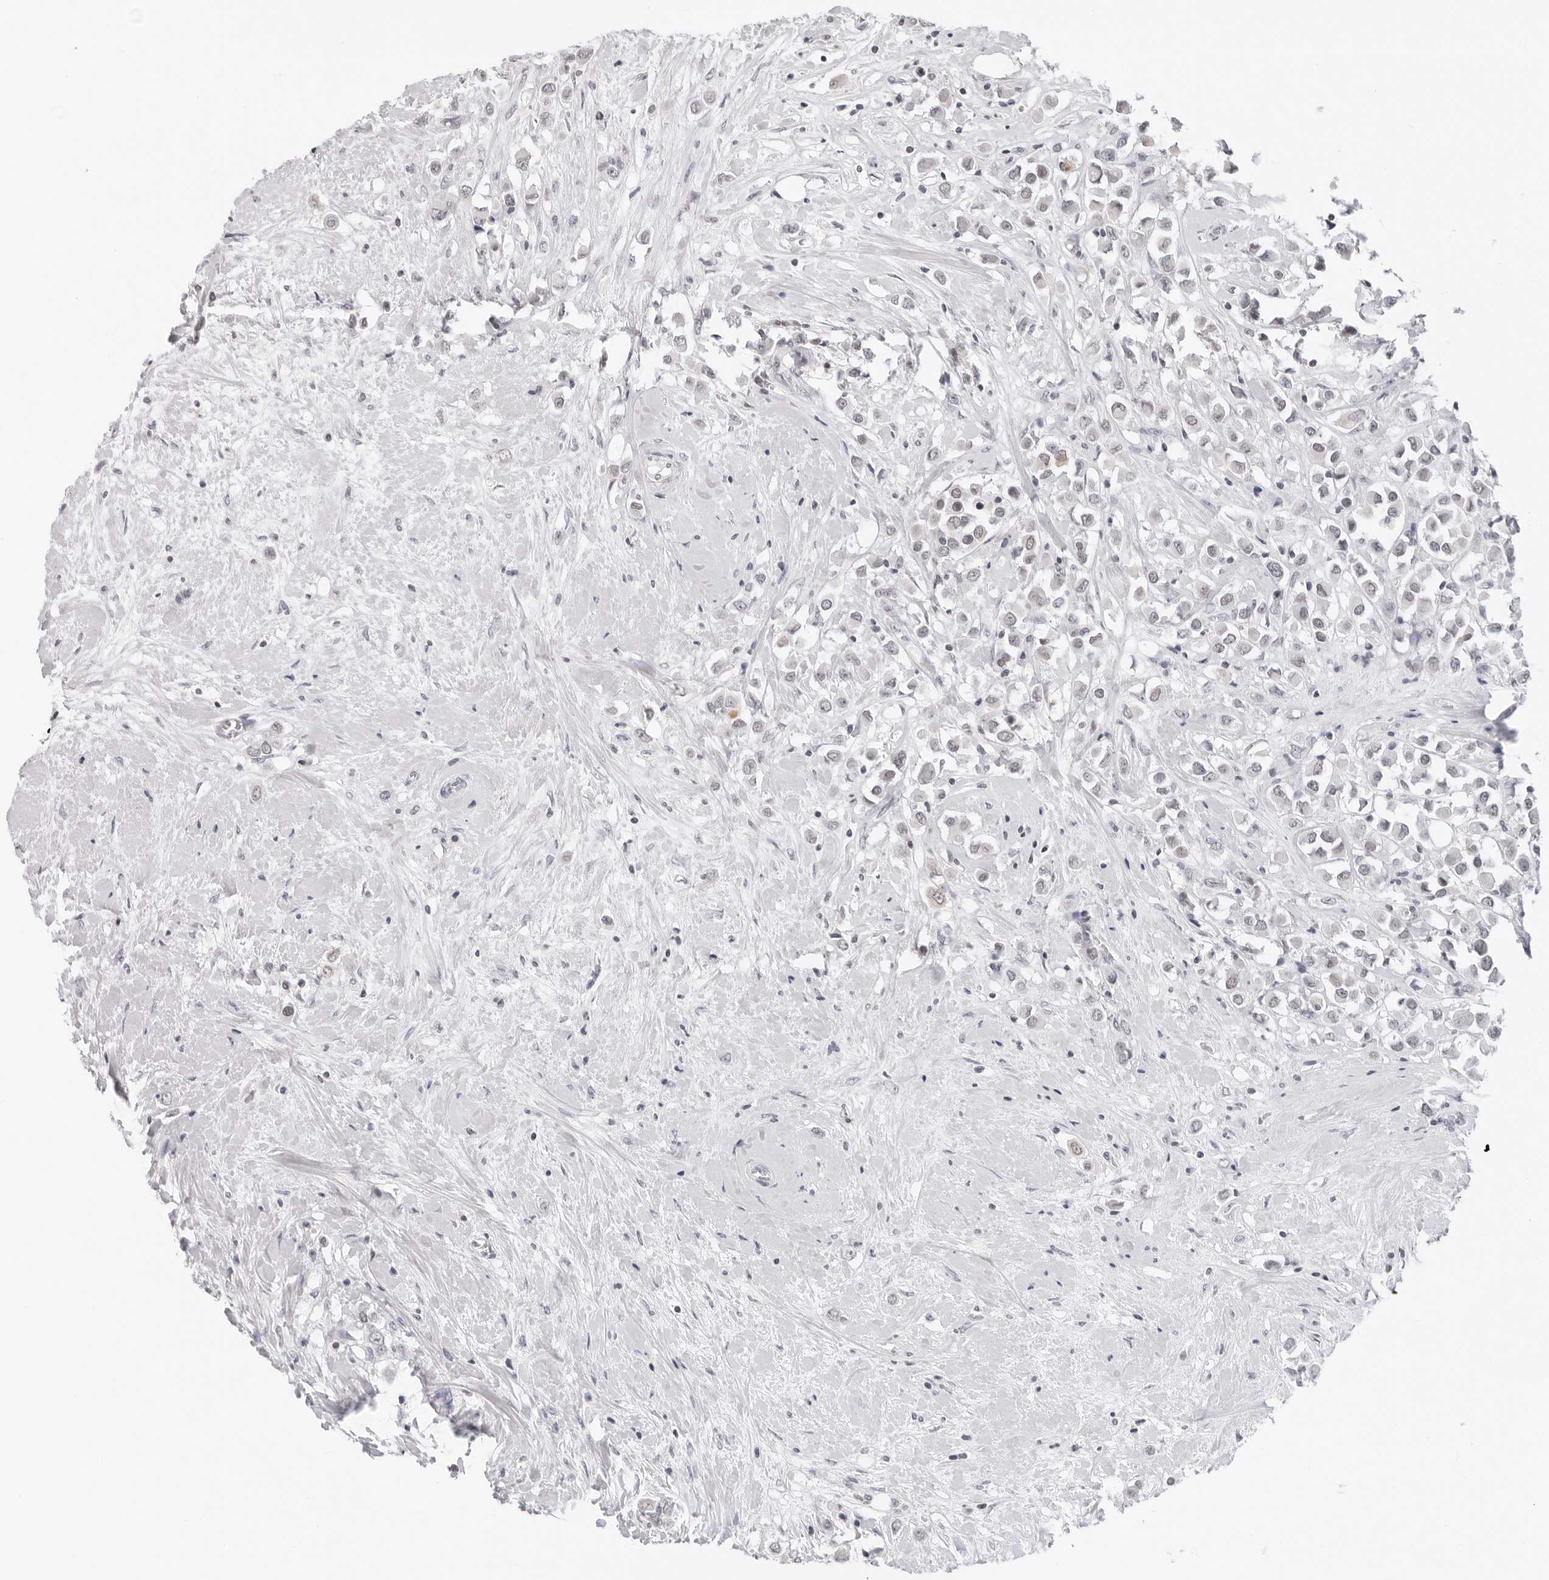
{"staining": {"intensity": "negative", "quantity": "none", "location": "none"}, "tissue": "breast cancer", "cell_type": "Tumor cells", "image_type": "cancer", "snomed": [{"axis": "morphology", "description": "Duct carcinoma"}, {"axis": "topography", "description": "Breast"}], "caption": "There is no significant expression in tumor cells of breast cancer (intraductal carcinoma).", "gene": "FLG2", "patient": {"sex": "female", "age": 61}}